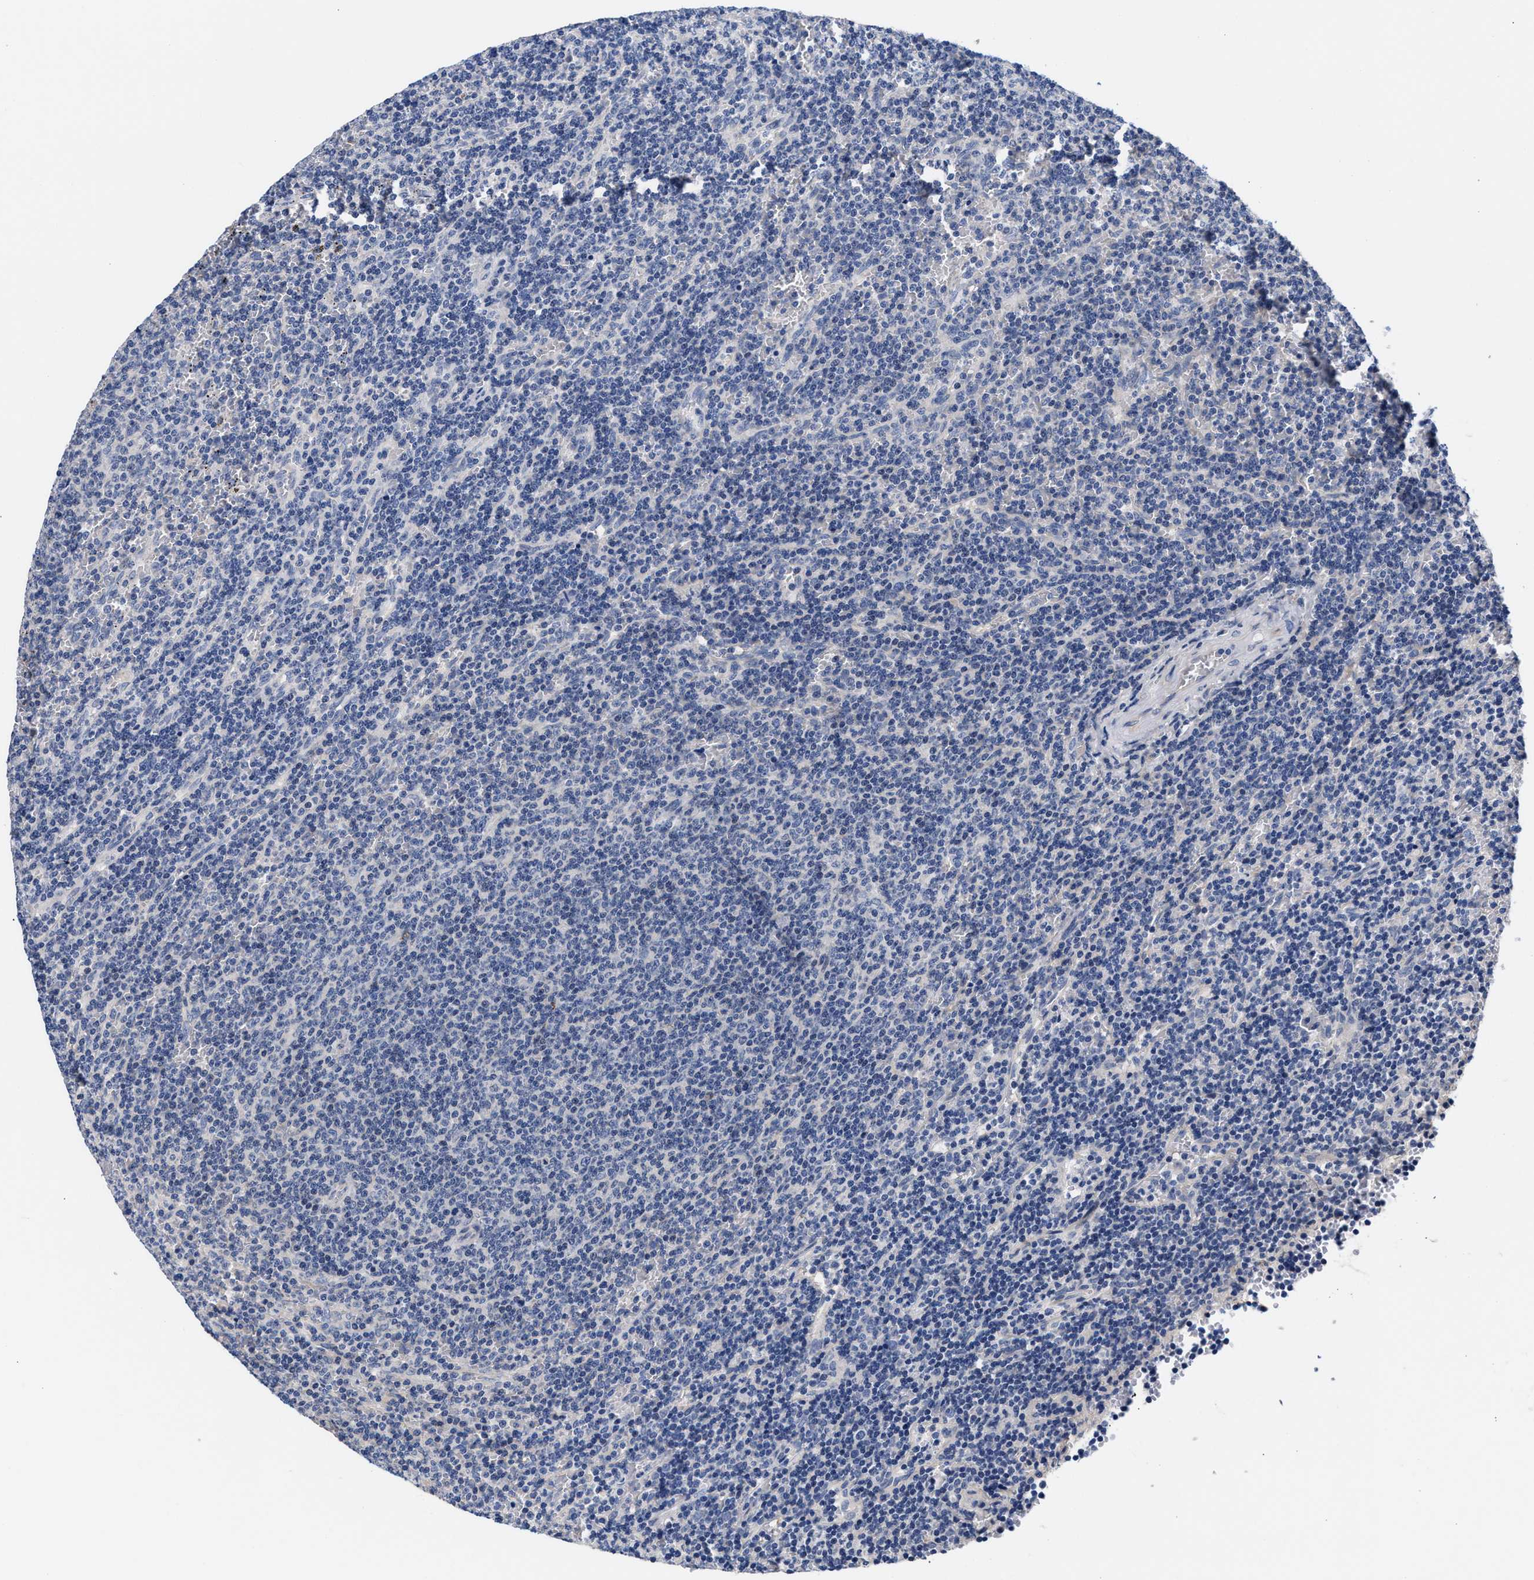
{"staining": {"intensity": "negative", "quantity": "none", "location": "none"}, "tissue": "lymphoma", "cell_type": "Tumor cells", "image_type": "cancer", "snomed": [{"axis": "morphology", "description": "Malignant lymphoma, non-Hodgkin's type, Low grade"}, {"axis": "topography", "description": "Spleen"}], "caption": "This is an IHC histopathology image of low-grade malignant lymphoma, non-Hodgkin's type. There is no expression in tumor cells.", "gene": "ACTL7B", "patient": {"sex": "female", "age": 50}}